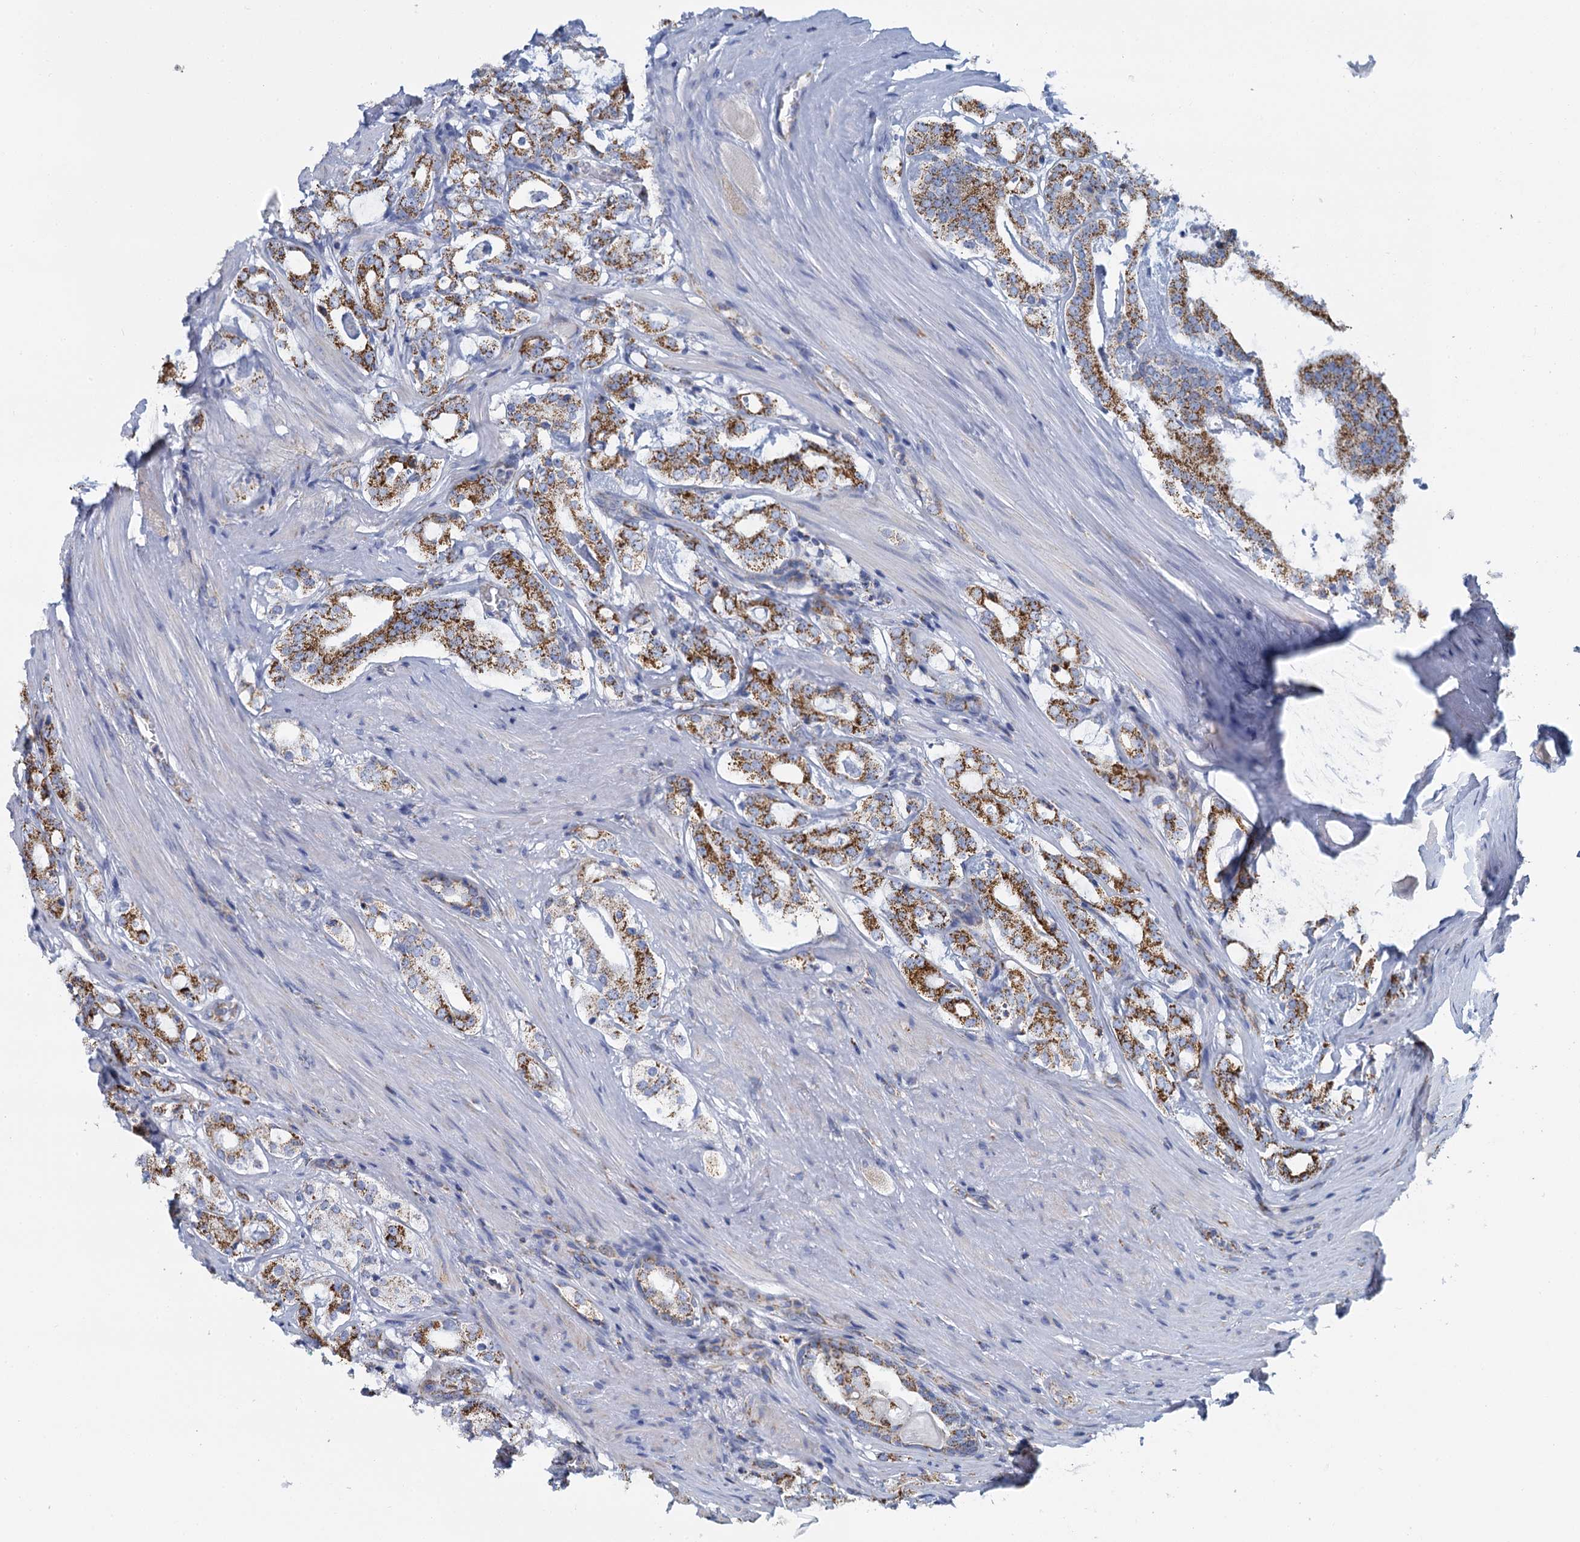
{"staining": {"intensity": "moderate", "quantity": ">75%", "location": "cytoplasmic/membranous"}, "tissue": "prostate cancer", "cell_type": "Tumor cells", "image_type": "cancer", "snomed": [{"axis": "morphology", "description": "Adenocarcinoma, High grade"}, {"axis": "topography", "description": "Prostate"}], "caption": "There is medium levels of moderate cytoplasmic/membranous positivity in tumor cells of prostate cancer, as demonstrated by immunohistochemical staining (brown color).", "gene": "CCP110", "patient": {"sex": "male", "age": 63}}